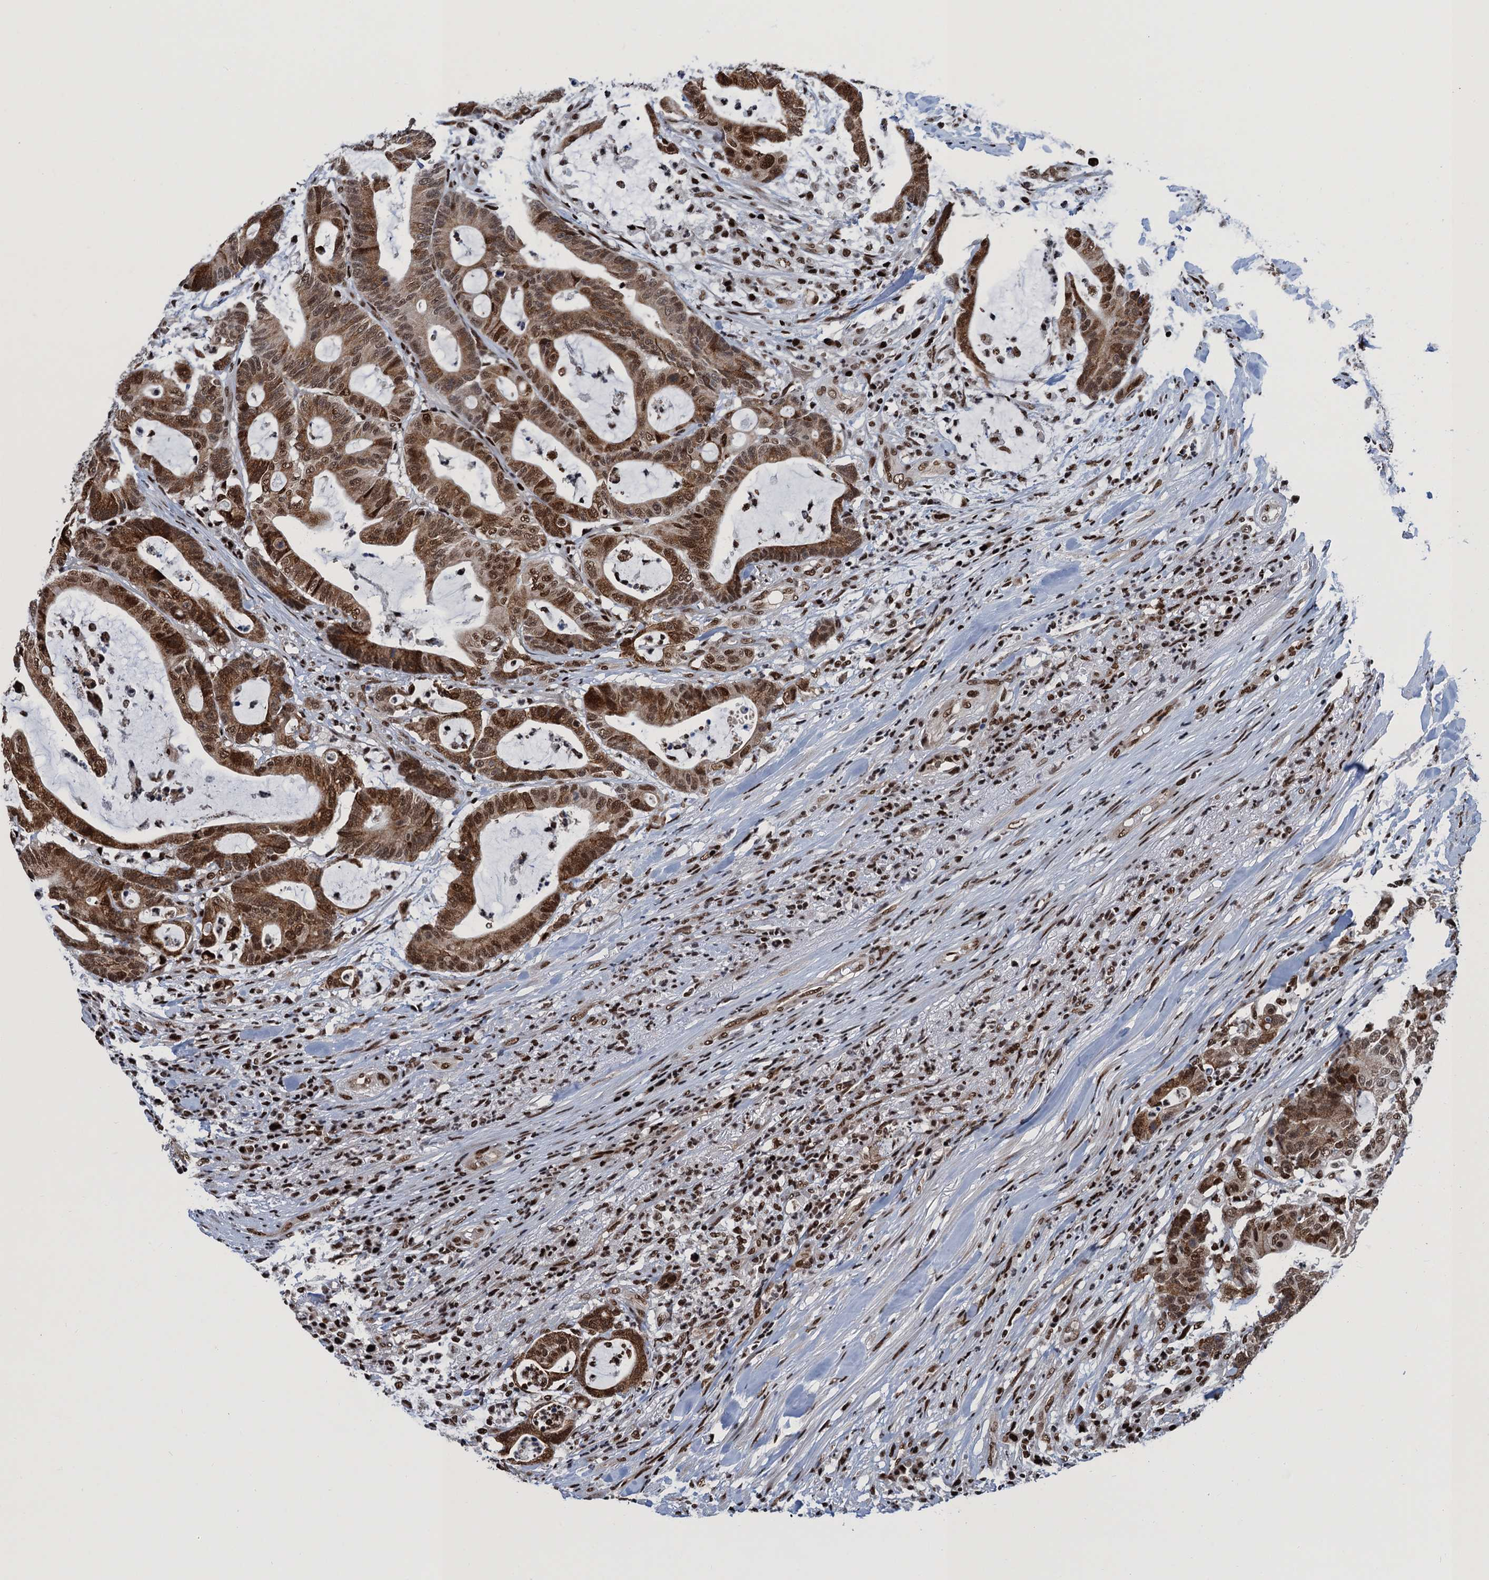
{"staining": {"intensity": "strong", "quantity": ">75%", "location": "cytoplasmic/membranous,nuclear"}, "tissue": "colorectal cancer", "cell_type": "Tumor cells", "image_type": "cancer", "snomed": [{"axis": "morphology", "description": "Adenocarcinoma, NOS"}, {"axis": "topography", "description": "Colon"}], "caption": "Colorectal adenocarcinoma was stained to show a protein in brown. There is high levels of strong cytoplasmic/membranous and nuclear expression in approximately >75% of tumor cells.", "gene": "PPP4R1", "patient": {"sex": "female", "age": 84}}